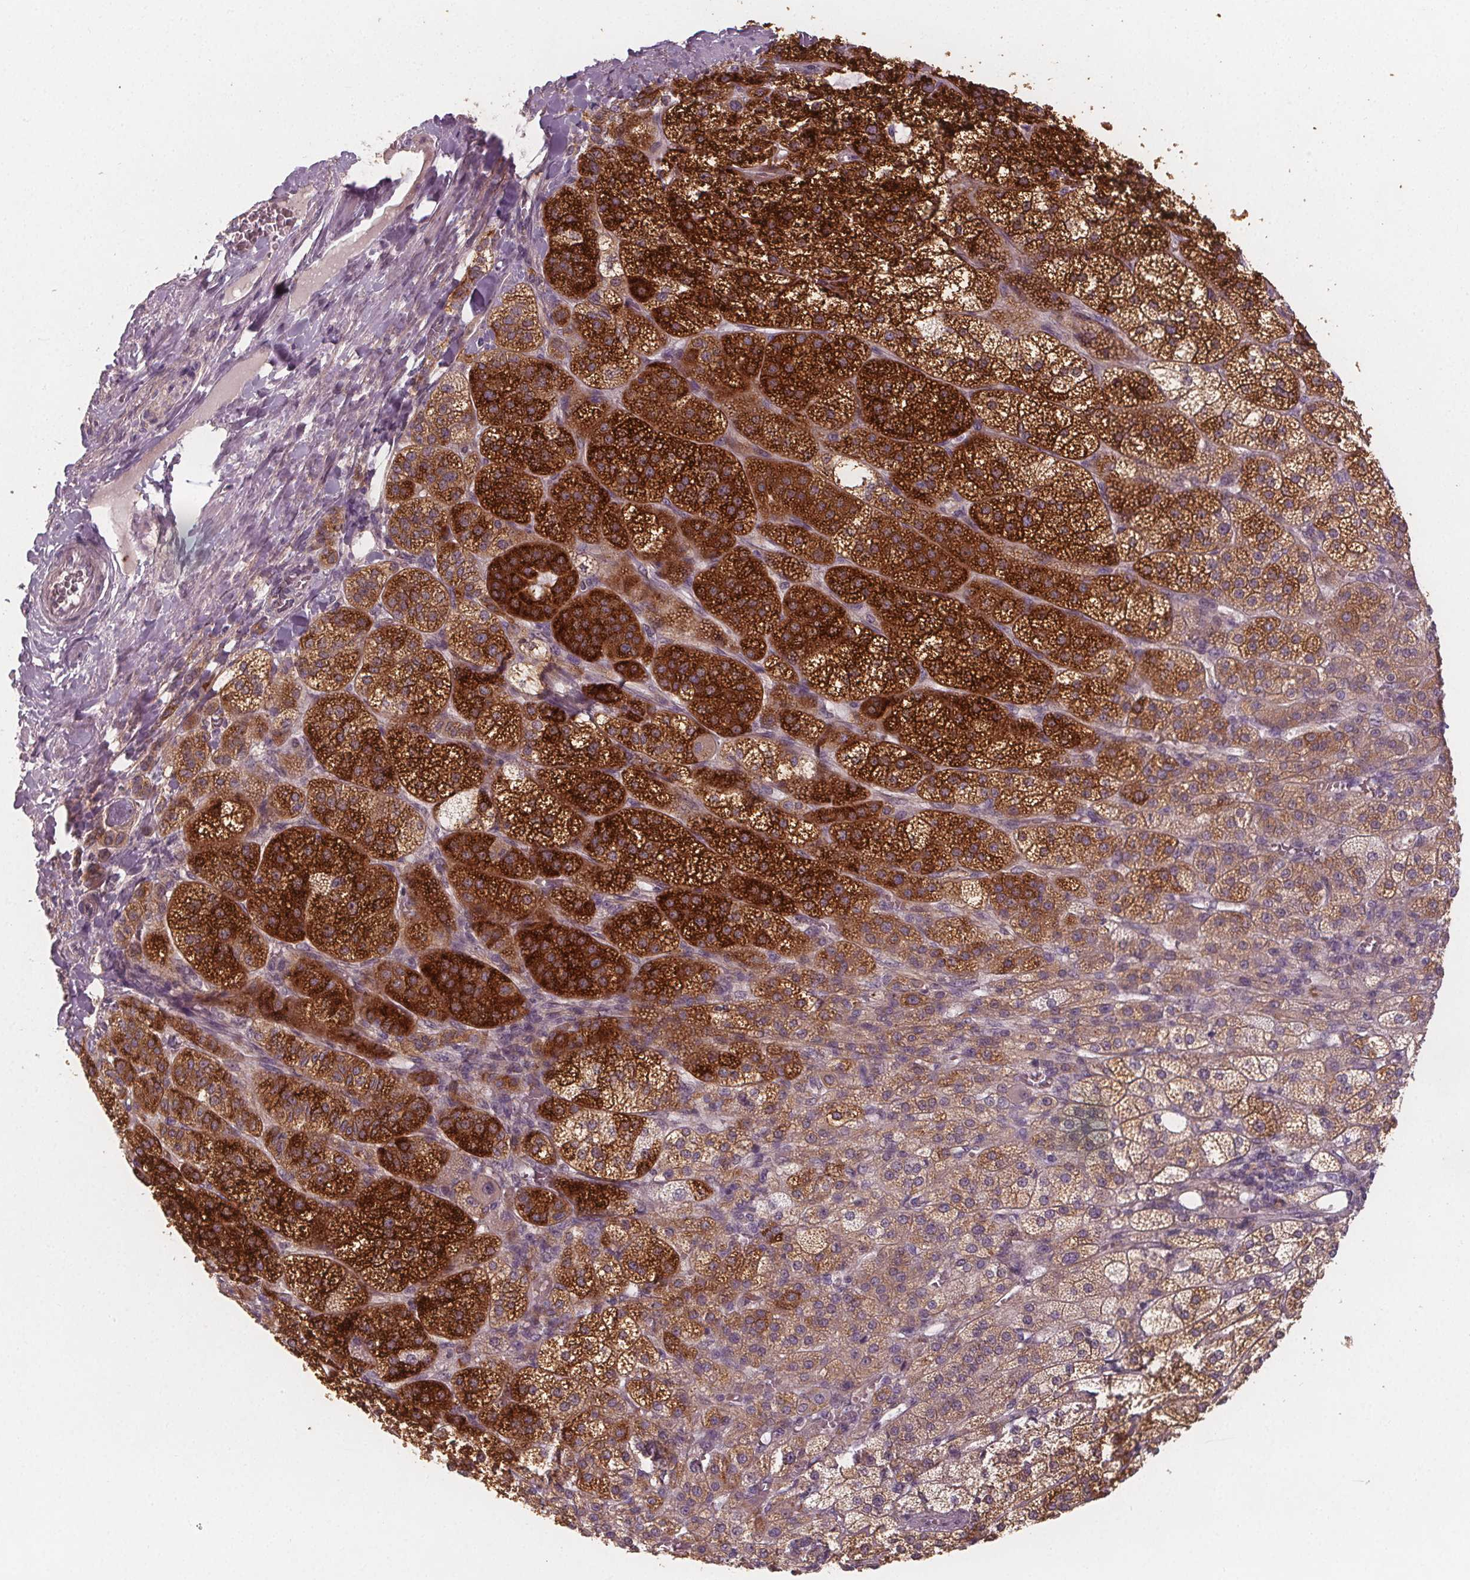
{"staining": {"intensity": "strong", "quantity": "25%-75%", "location": "cytoplasmic/membranous"}, "tissue": "adrenal gland", "cell_type": "Glandular cells", "image_type": "normal", "snomed": [{"axis": "morphology", "description": "Normal tissue, NOS"}, {"axis": "topography", "description": "Adrenal gland"}], "caption": "Approximately 25%-75% of glandular cells in normal human adrenal gland exhibit strong cytoplasmic/membranous protein positivity as visualized by brown immunohistochemical staining.", "gene": "VNN1", "patient": {"sex": "female", "age": 60}}